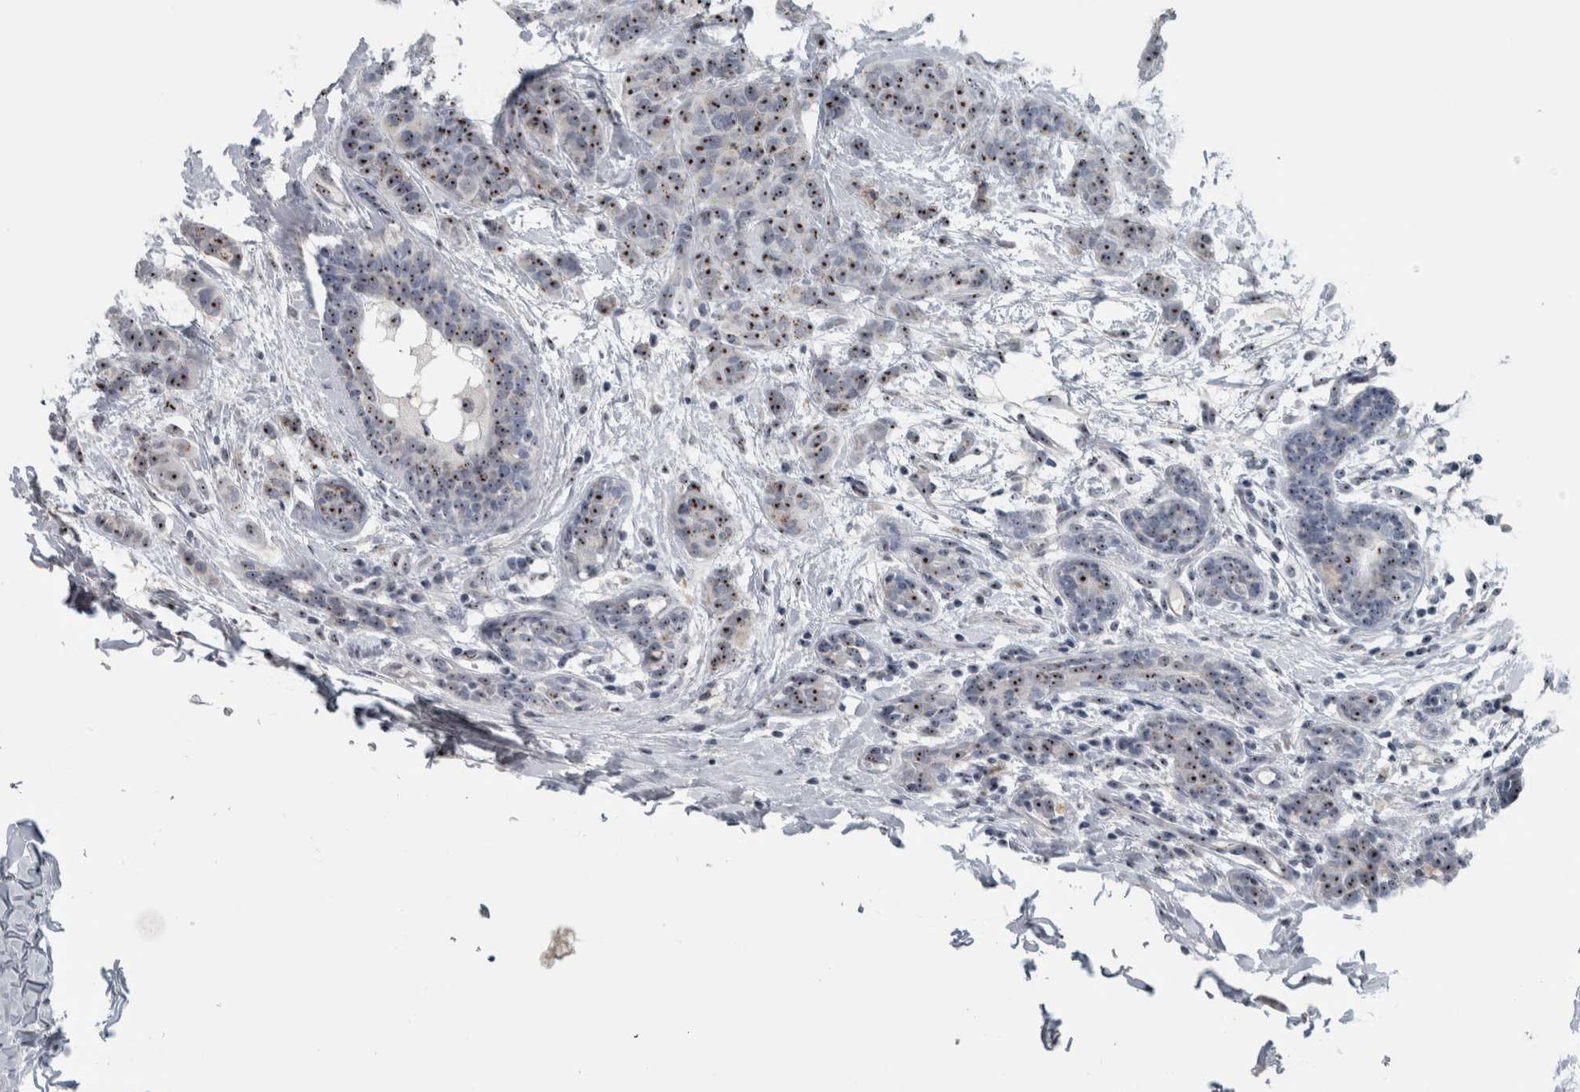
{"staining": {"intensity": "strong", "quantity": ">75%", "location": "nuclear"}, "tissue": "breast cancer", "cell_type": "Tumor cells", "image_type": "cancer", "snomed": [{"axis": "morphology", "description": "Normal tissue, NOS"}, {"axis": "morphology", "description": "Duct carcinoma"}, {"axis": "topography", "description": "Breast"}], "caption": "Immunohistochemical staining of human breast cancer demonstrates high levels of strong nuclear expression in approximately >75% of tumor cells.", "gene": "UTP6", "patient": {"sex": "female", "age": 40}}